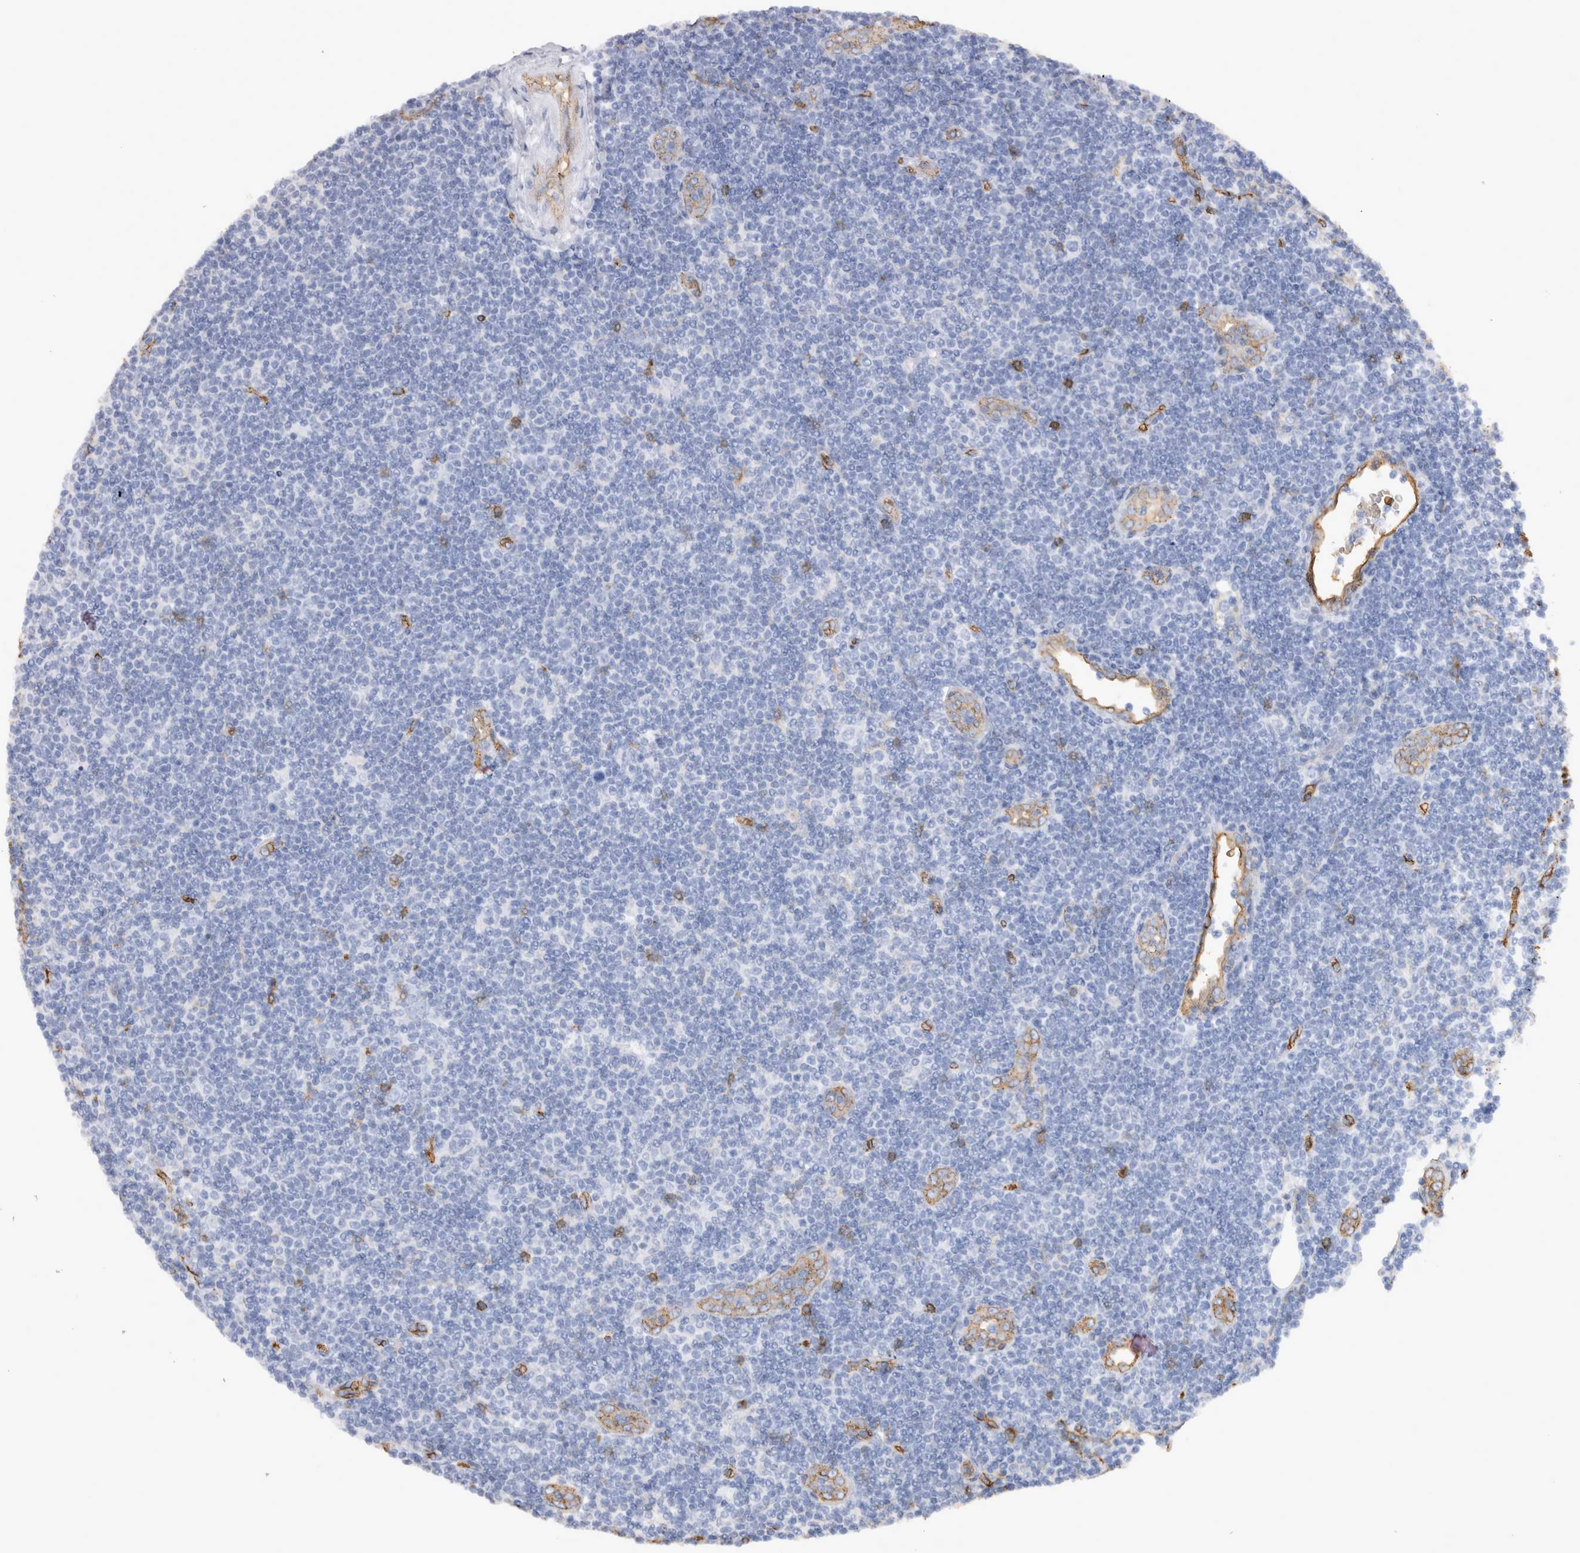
{"staining": {"intensity": "negative", "quantity": "none", "location": "none"}, "tissue": "lymphoma", "cell_type": "Tumor cells", "image_type": "cancer", "snomed": [{"axis": "morphology", "description": "Malignant lymphoma, non-Hodgkin's type, Low grade"}, {"axis": "topography", "description": "Lymph node"}], "caption": "IHC of human malignant lymphoma, non-Hodgkin's type (low-grade) demonstrates no positivity in tumor cells. The staining was performed using DAB to visualize the protein expression in brown, while the nuclei were stained in blue with hematoxylin (Magnification: 20x).", "gene": "IL17RC", "patient": {"sex": "male", "age": 83}}